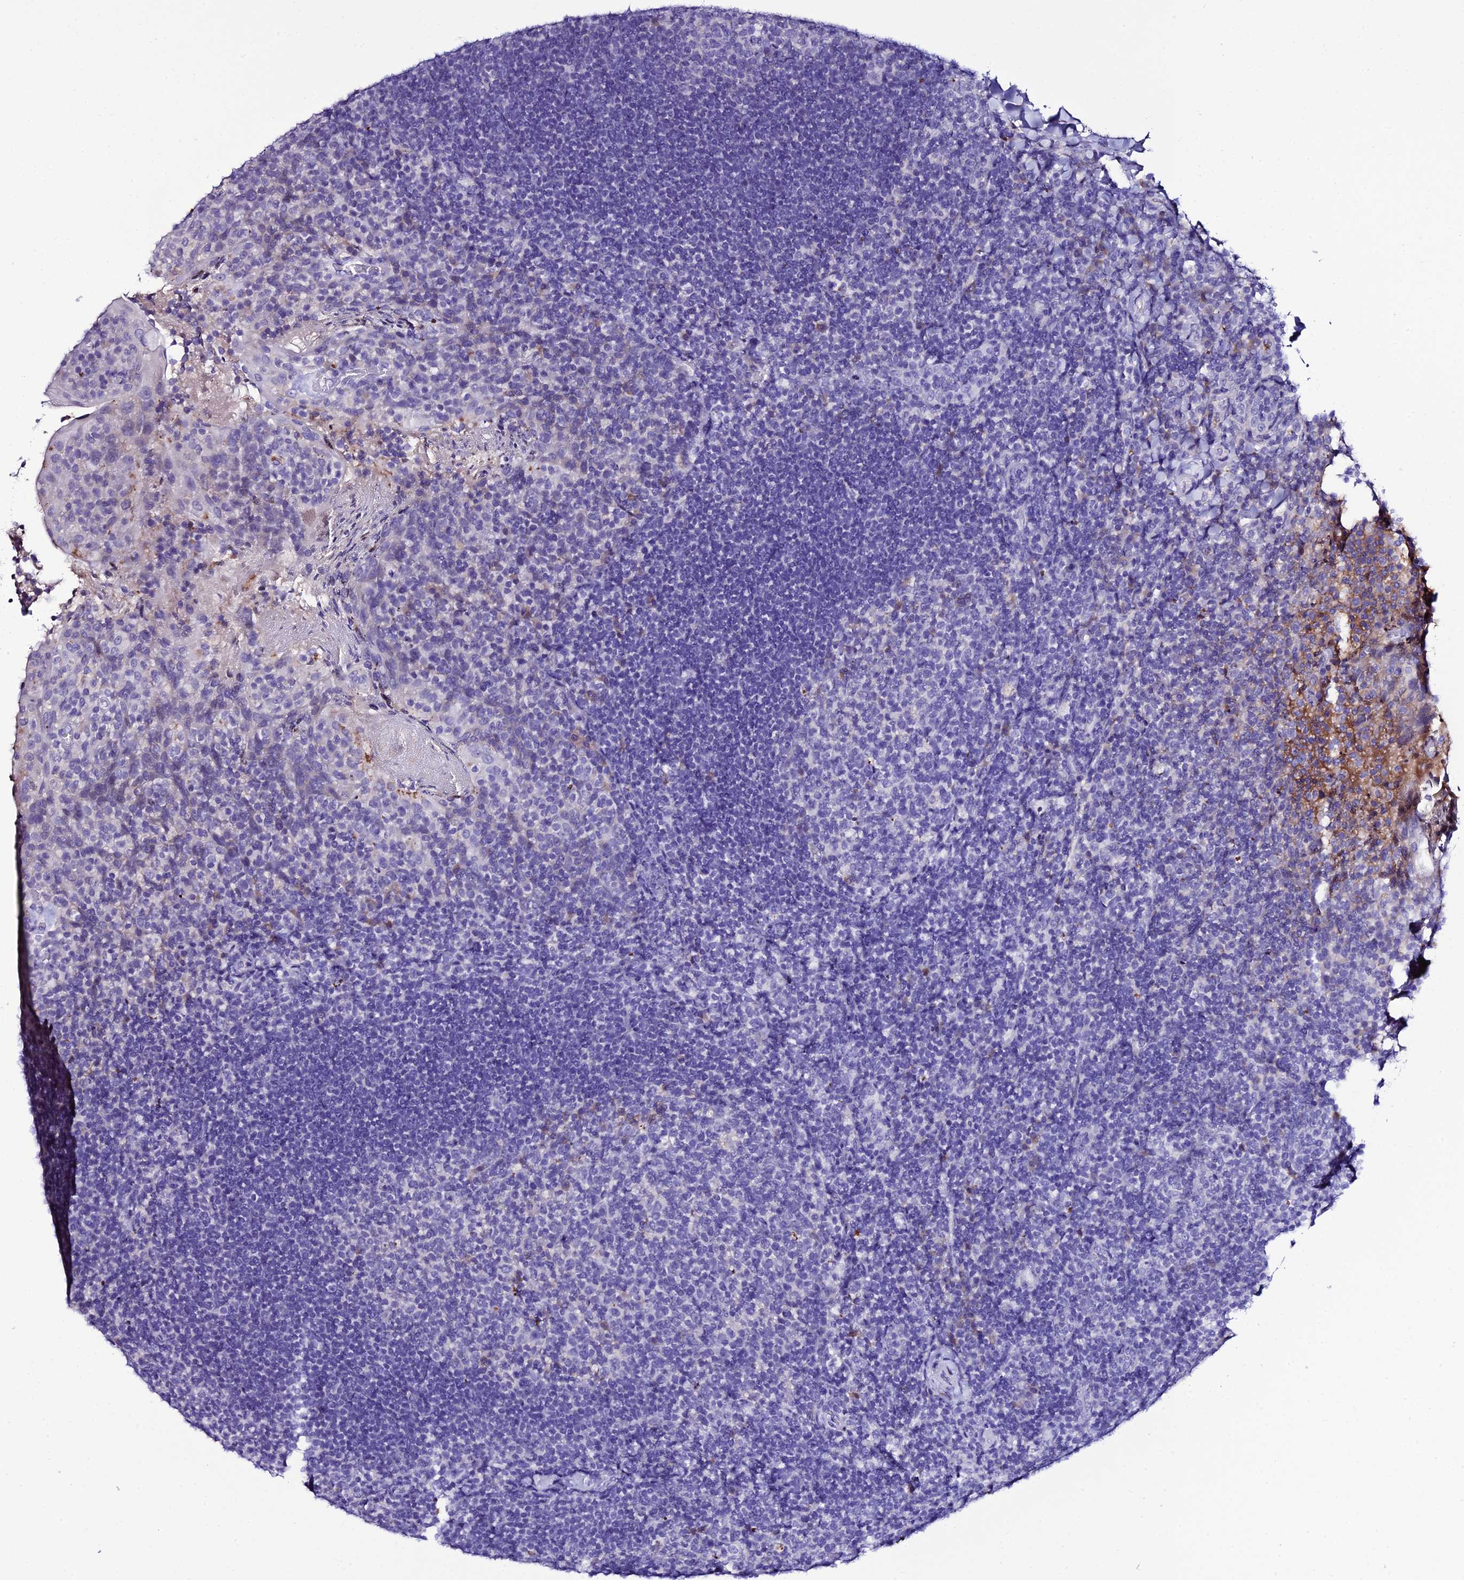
{"staining": {"intensity": "negative", "quantity": "none", "location": "none"}, "tissue": "tonsil", "cell_type": "Germinal center cells", "image_type": "normal", "snomed": [{"axis": "morphology", "description": "Normal tissue, NOS"}, {"axis": "topography", "description": "Tonsil"}], "caption": "Immunohistochemical staining of benign human tonsil displays no significant staining in germinal center cells. The staining is performed using DAB (3,3'-diaminobenzidine) brown chromogen with nuclei counter-stained in using hematoxylin.", "gene": "DEFB132", "patient": {"sex": "female", "age": 10}}